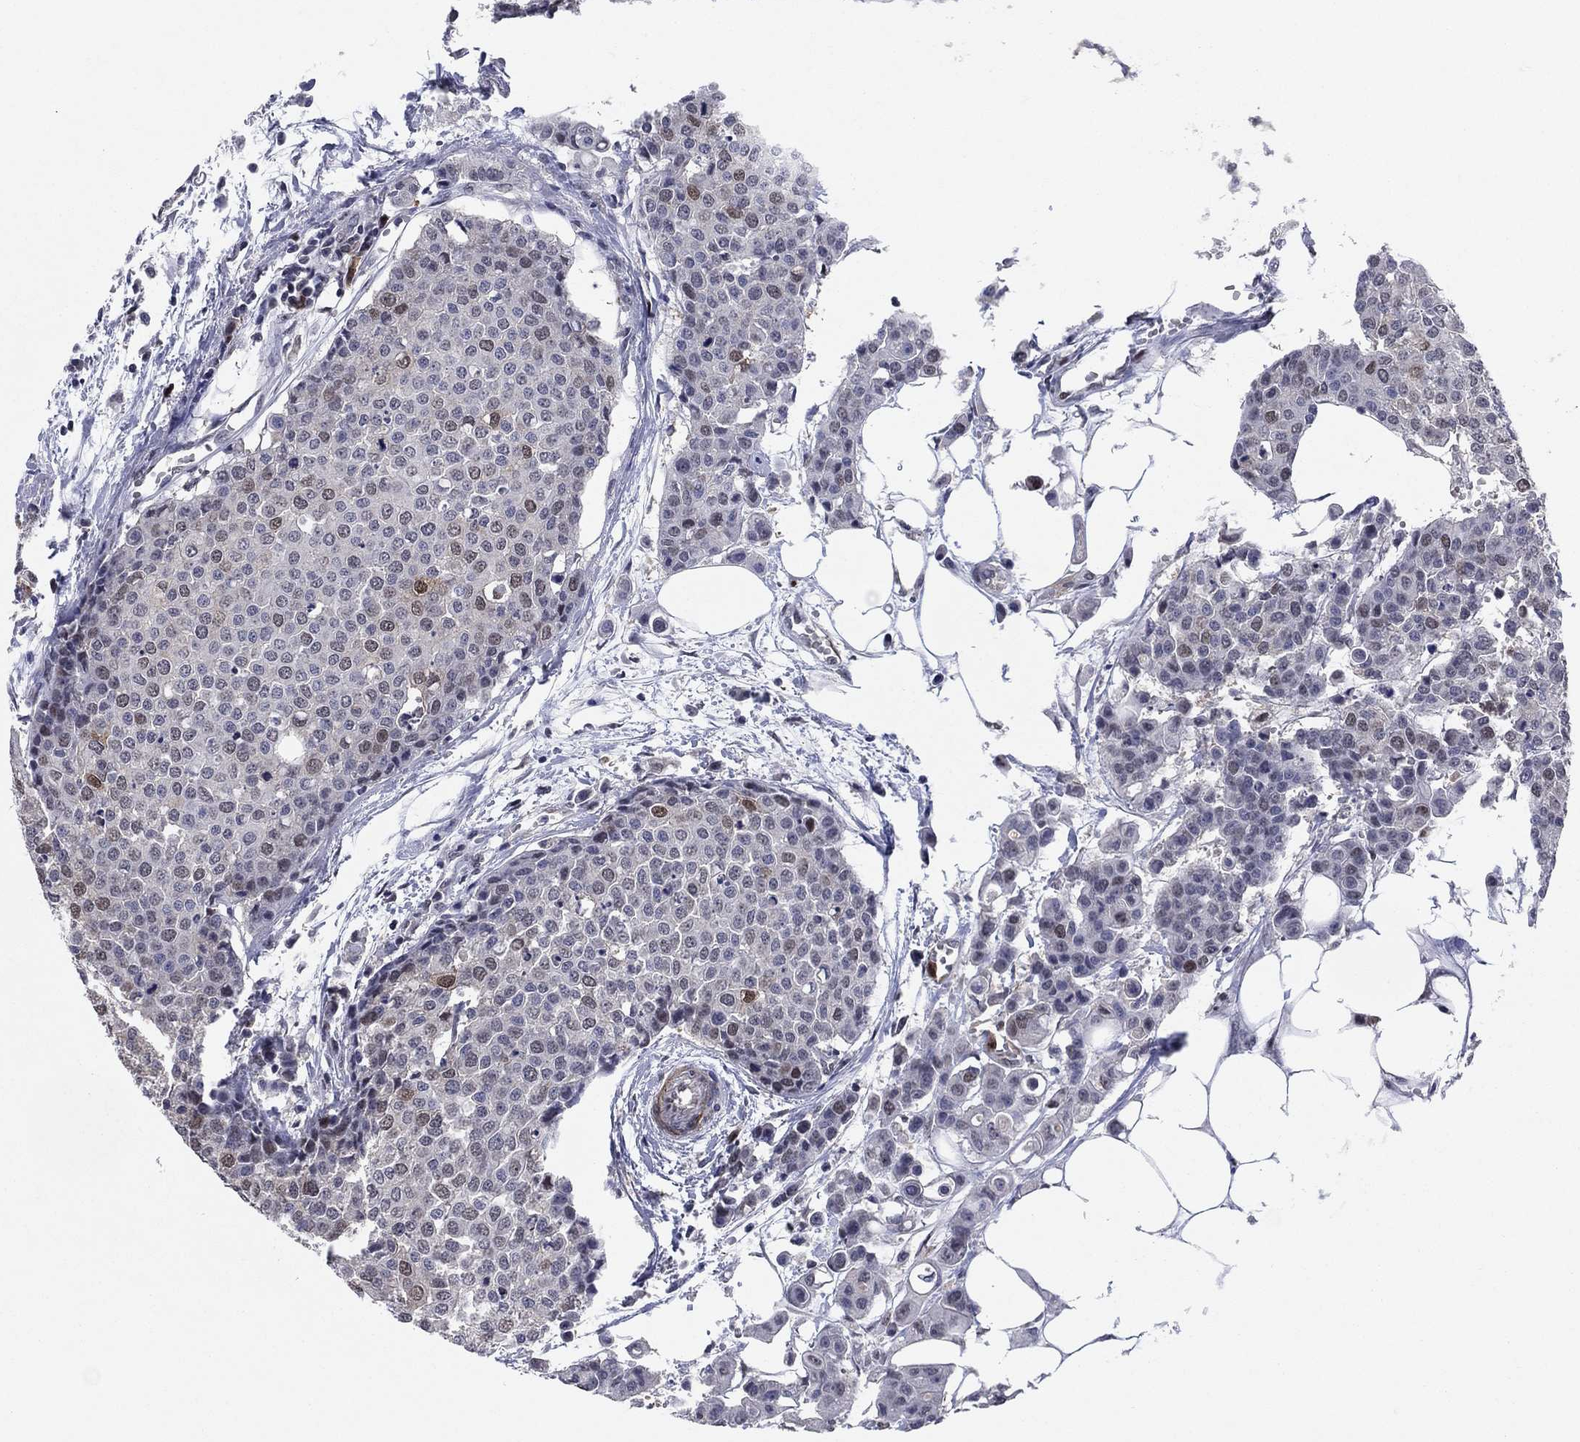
{"staining": {"intensity": "weak", "quantity": "<25%", "location": "nuclear"}, "tissue": "carcinoid", "cell_type": "Tumor cells", "image_type": "cancer", "snomed": [{"axis": "morphology", "description": "Carcinoid, malignant, NOS"}, {"axis": "topography", "description": "Colon"}], "caption": "Carcinoid stained for a protein using immunohistochemistry exhibits no expression tumor cells.", "gene": "TYMS", "patient": {"sex": "male", "age": 81}}